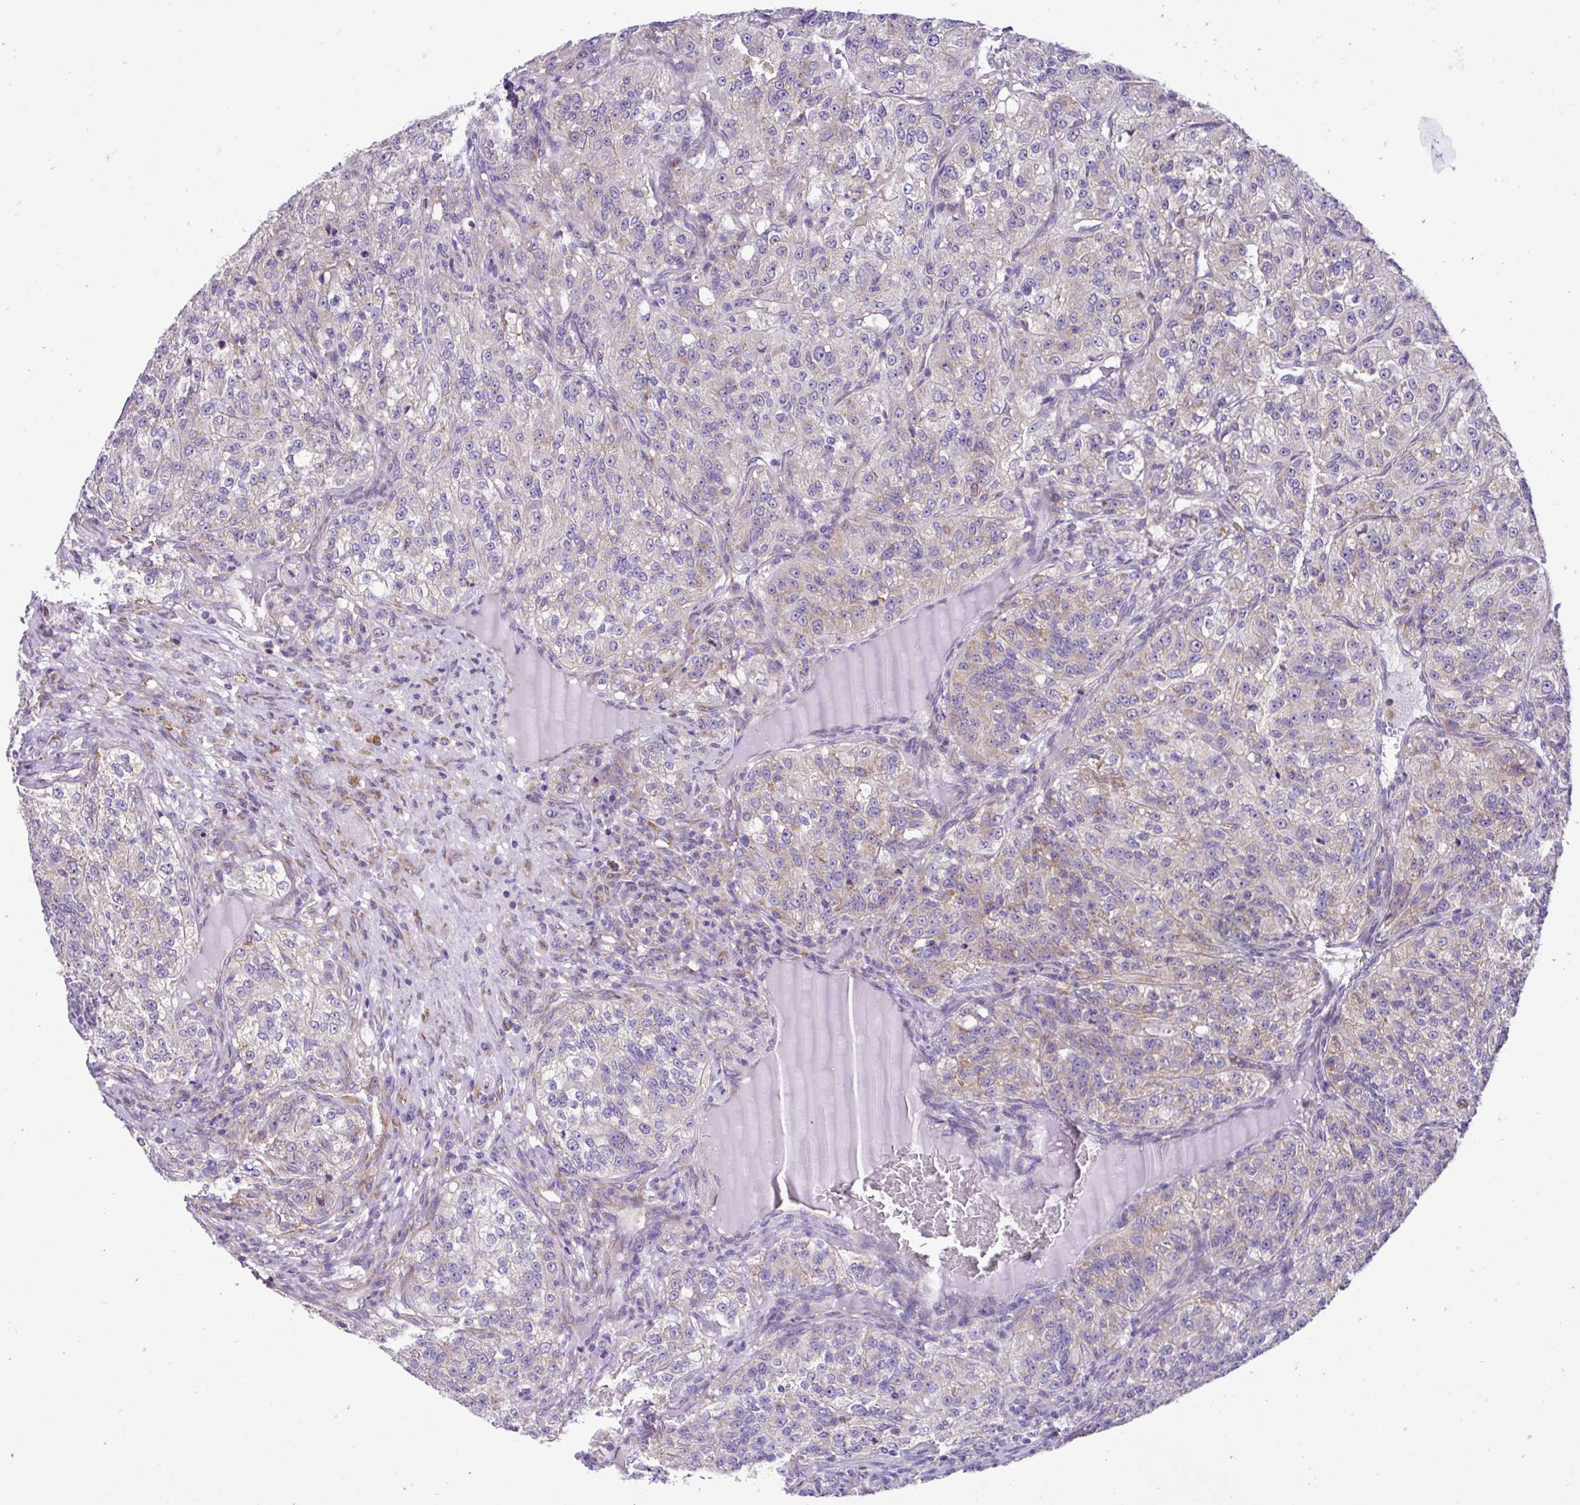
{"staining": {"intensity": "moderate", "quantity": "25%-75%", "location": "cytoplasmic/membranous"}, "tissue": "renal cancer", "cell_type": "Tumor cells", "image_type": "cancer", "snomed": [{"axis": "morphology", "description": "Adenocarcinoma, NOS"}, {"axis": "topography", "description": "Kidney"}], "caption": "Renal adenocarcinoma stained with a protein marker reveals moderate staining in tumor cells.", "gene": "RPL7", "patient": {"sex": "female", "age": 63}}